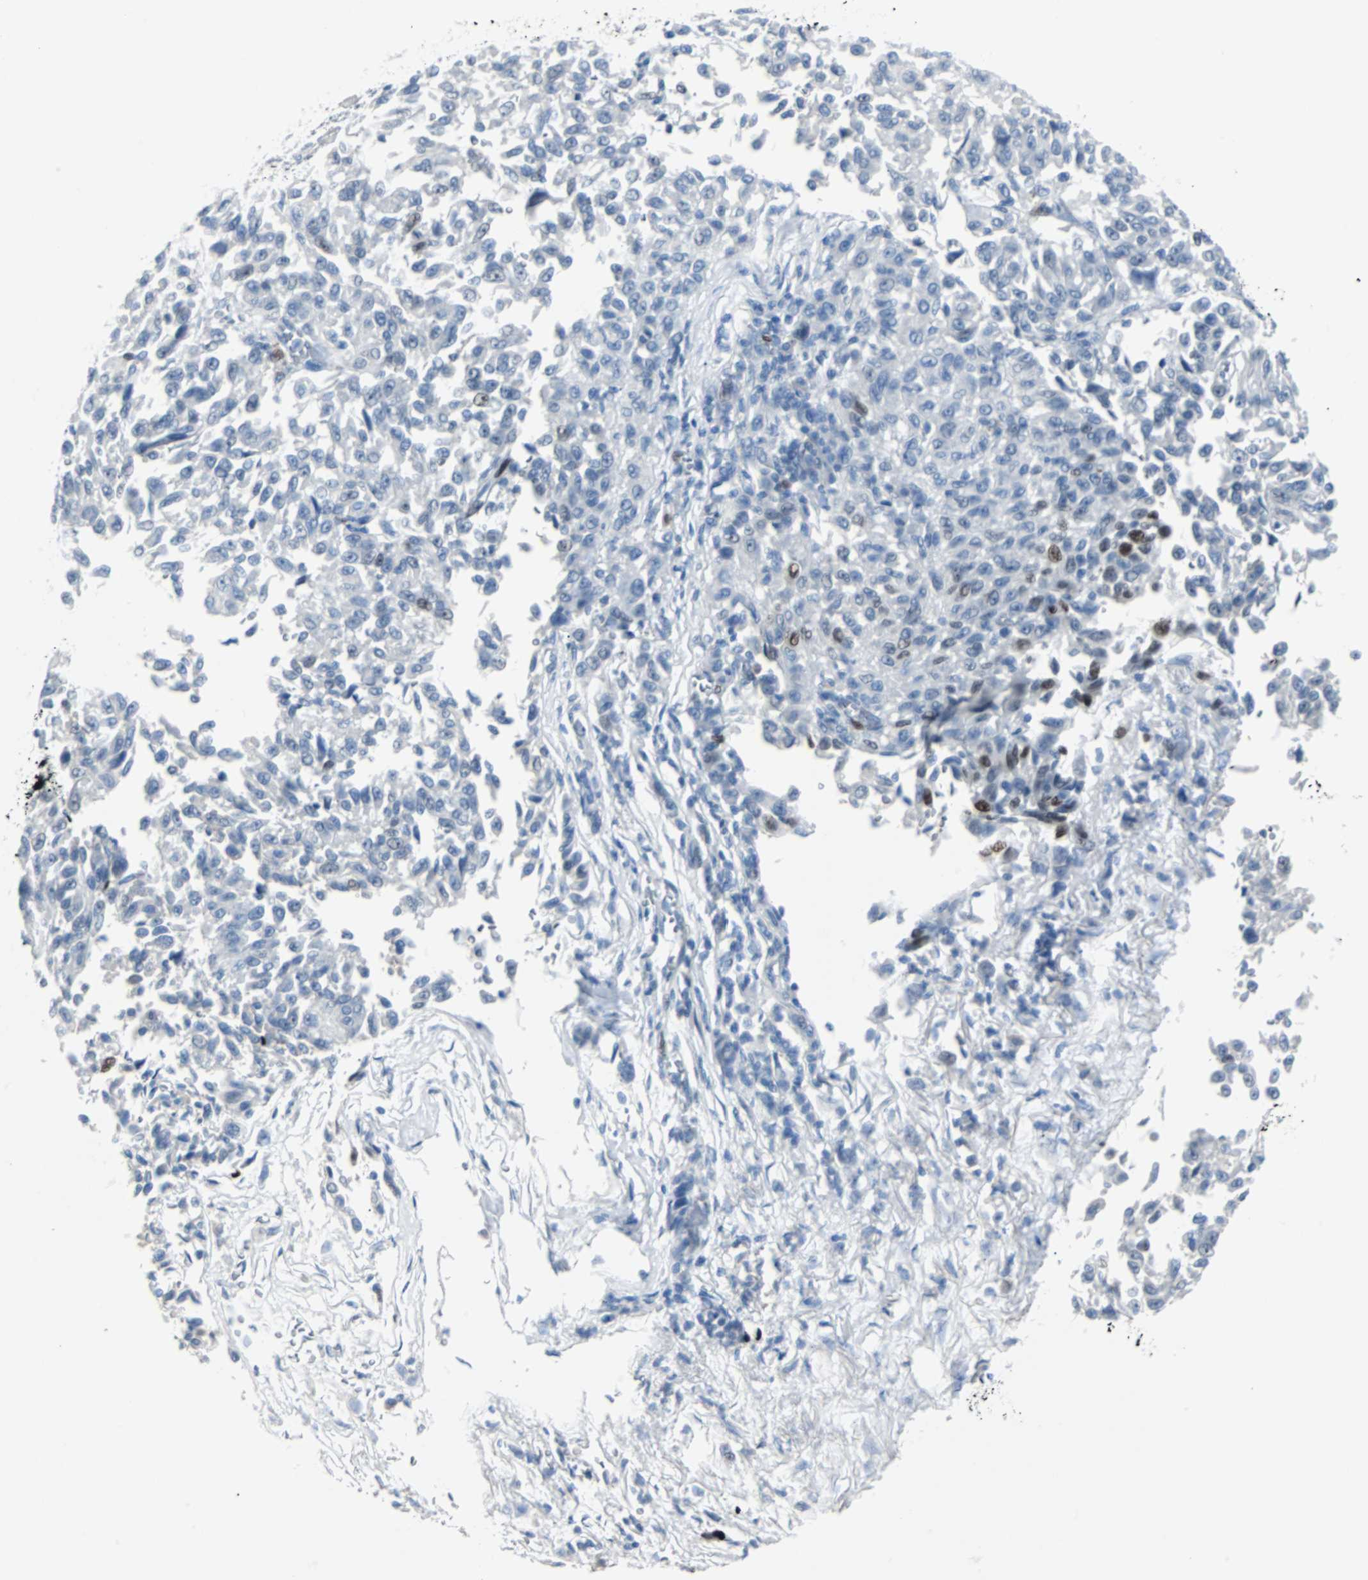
{"staining": {"intensity": "negative", "quantity": "none", "location": "none"}, "tissue": "melanoma", "cell_type": "Tumor cells", "image_type": "cancer", "snomed": [{"axis": "morphology", "description": "Malignant melanoma, Metastatic site"}, {"axis": "topography", "description": "Lung"}], "caption": "This micrograph is of malignant melanoma (metastatic site) stained with immunohistochemistry to label a protein in brown with the nuclei are counter-stained blue. There is no expression in tumor cells.", "gene": "IL33", "patient": {"sex": "male", "age": 64}}